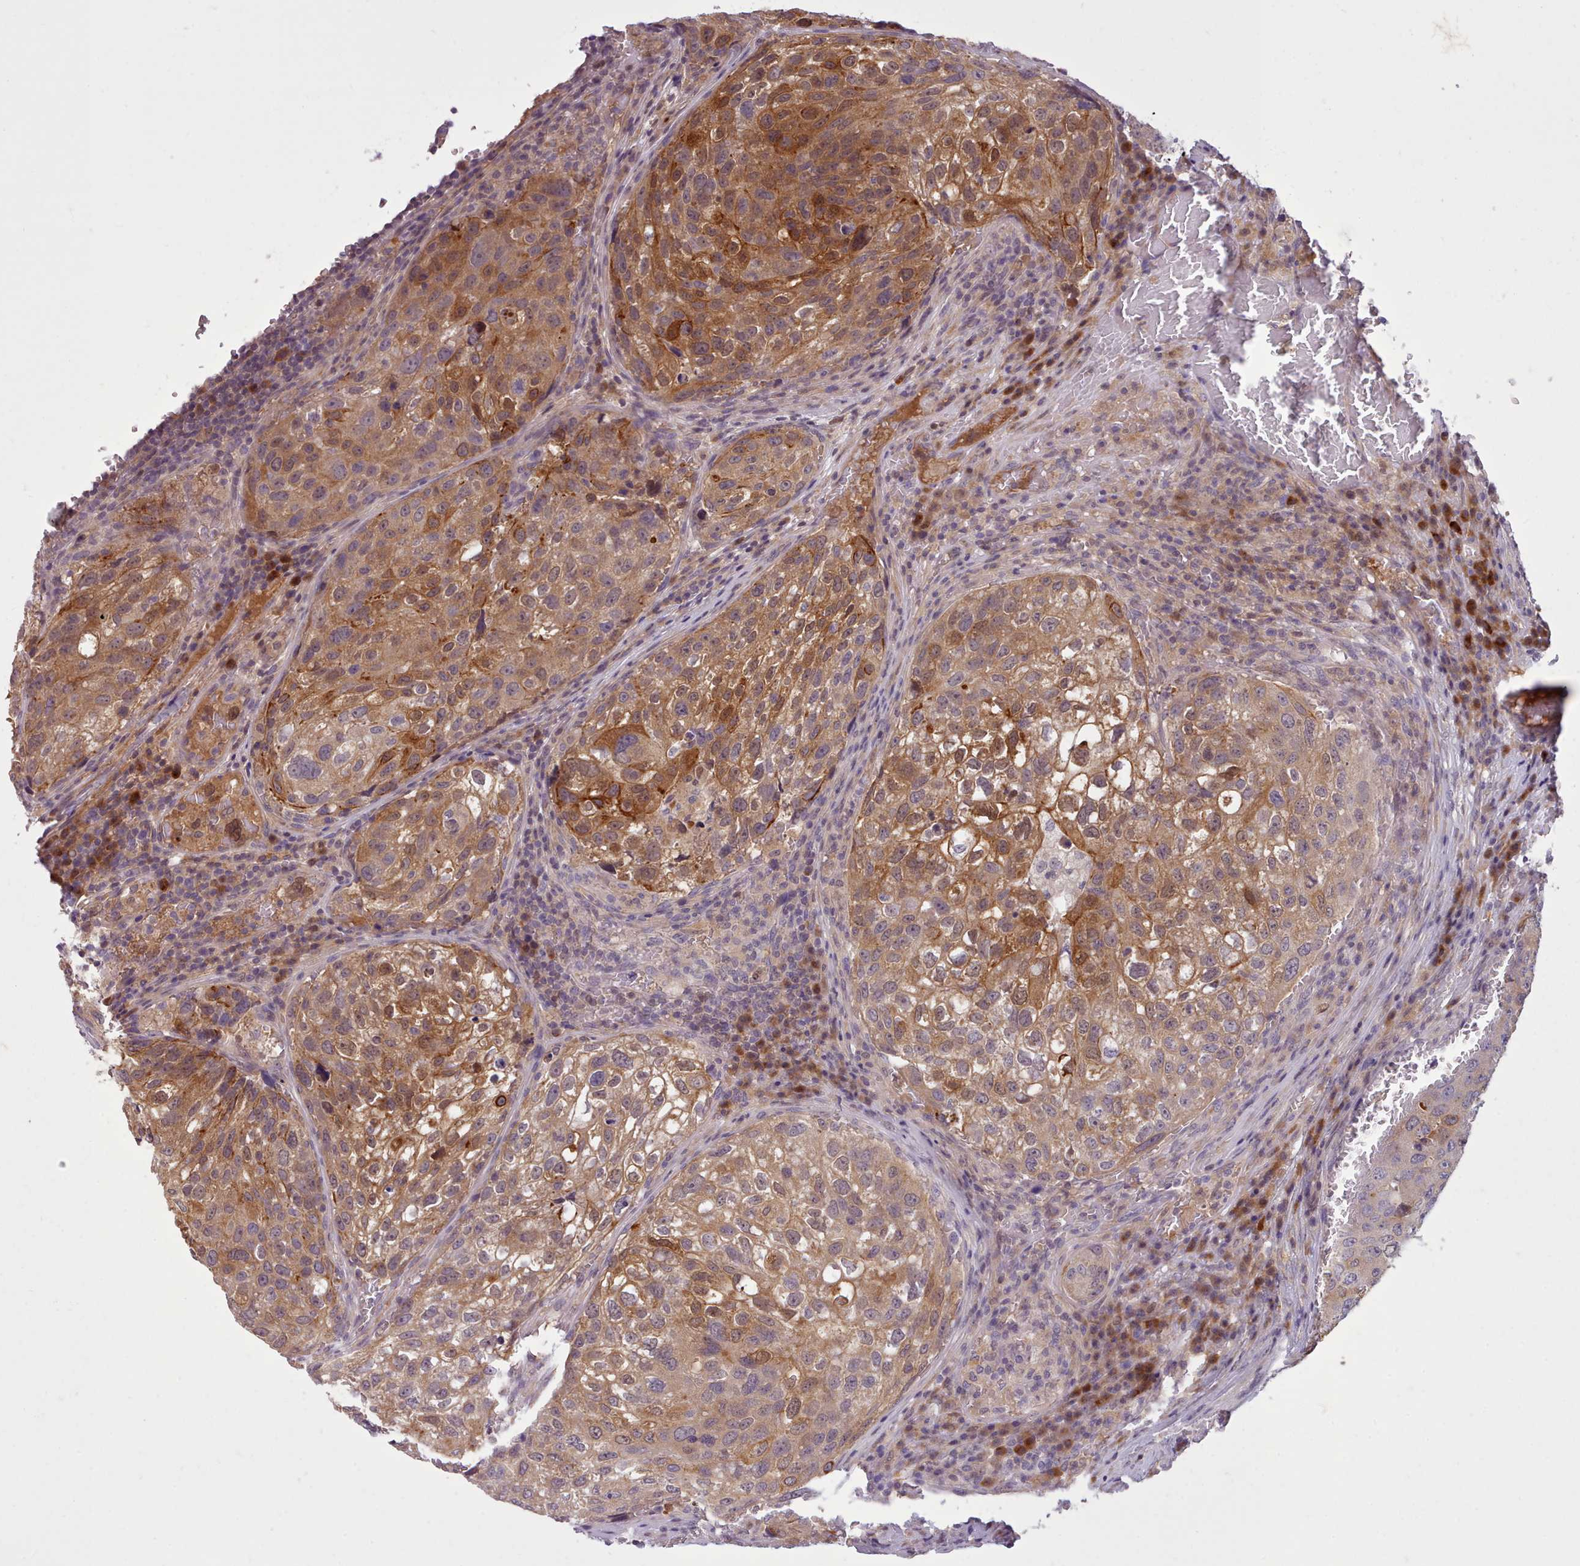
{"staining": {"intensity": "moderate", "quantity": ">75%", "location": "cytoplasmic/membranous"}, "tissue": "urothelial cancer", "cell_type": "Tumor cells", "image_type": "cancer", "snomed": [{"axis": "morphology", "description": "Urothelial carcinoma, High grade"}, {"axis": "topography", "description": "Lymph node"}, {"axis": "topography", "description": "Urinary bladder"}], "caption": "Tumor cells reveal medium levels of moderate cytoplasmic/membranous expression in approximately >75% of cells in urothelial cancer.", "gene": "NMRK1", "patient": {"sex": "male", "age": 51}}